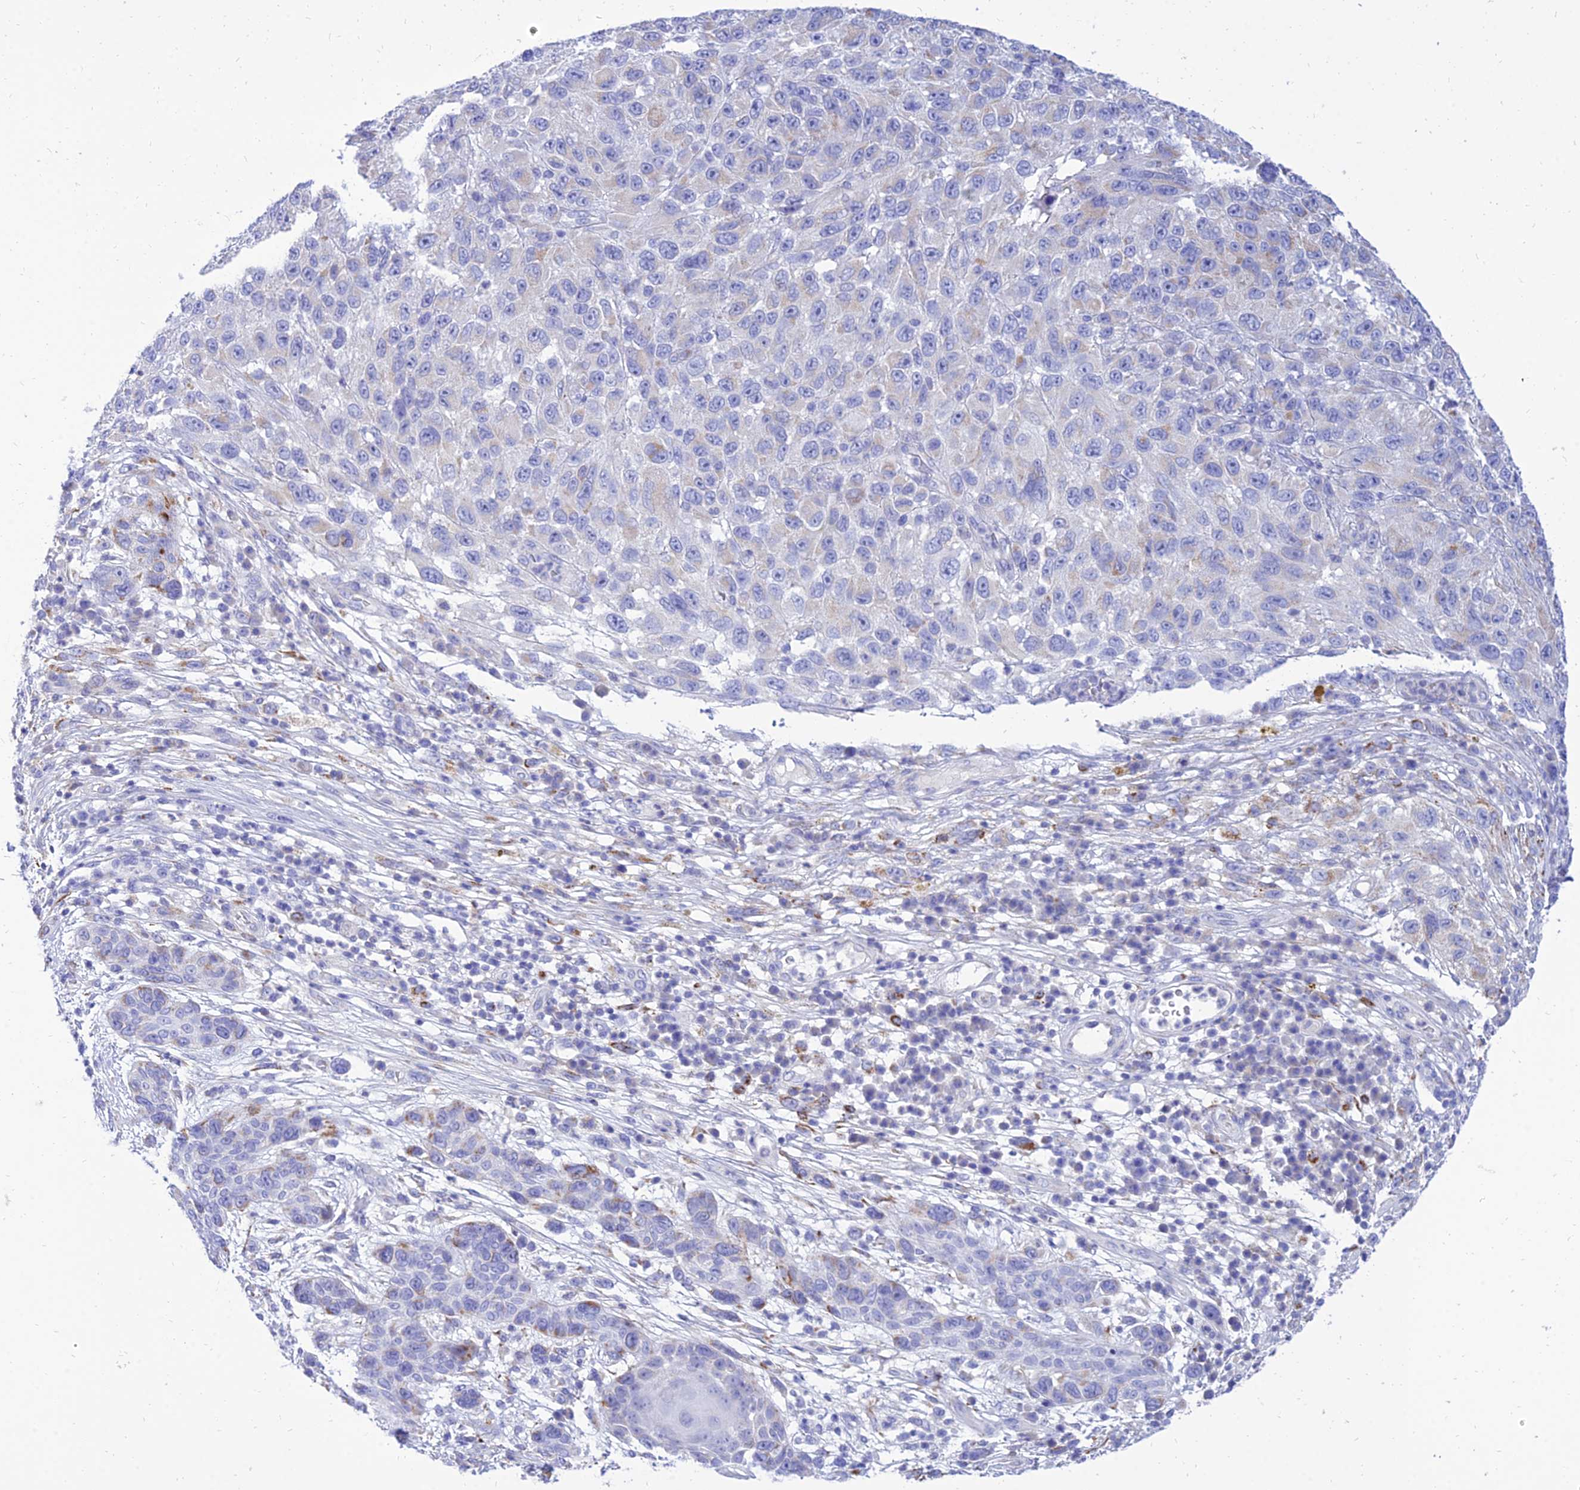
{"staining": {"intensity": "moderate", "quantity": "<25%", "location": "cytoplasmic/membranous"}, "tissue": "melanoma", "cell_type": "Tumor cells", "image_type": "cancer", "snomed": [{"axis": "morphology", "description": "Malignant melanoma, NOS"}, {"axis": "topography", "description": "Skin"}], "caption": "The micrograph reveals a brown stain indicating the presence of a protein in the cytoplasmic/membranous of tumor cells in malignant melanoma.", "gene": "PKN3", "patient": {"sex": "female", "age": 96}}